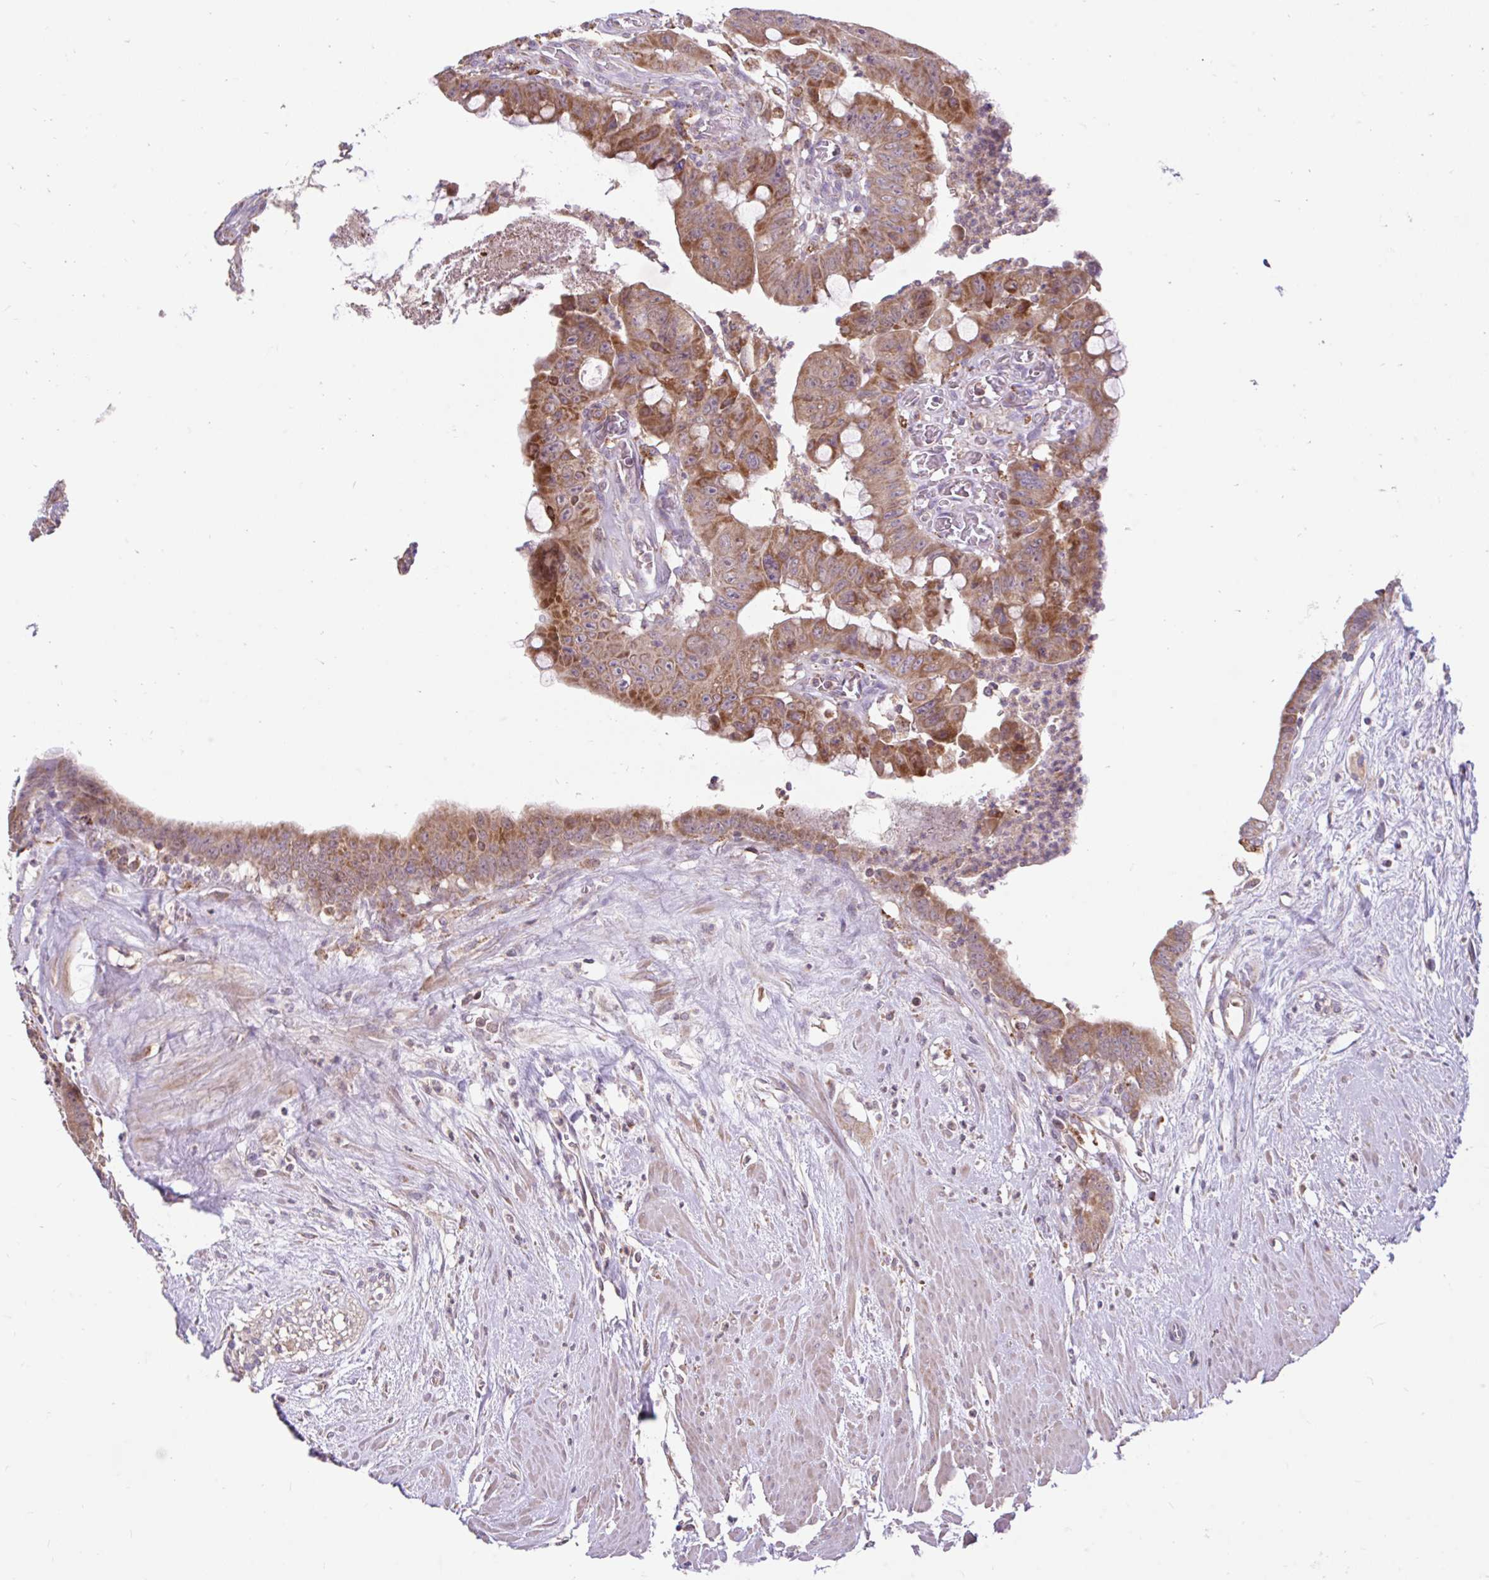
{"staining": {"intensity": "moderate", "quantity": ">75%", "location": "cytoplasmic/membranous"}, "tissue": "colorectal cancer", "cell_type": "Tumor cells", "image_type": "cancer", "snomed": [{"axis": "morphology", "description": "Adenocarcinoma, NOS"}, {"axis": "topography", "description": "Rectum"}], "caption": "Colorectal cancer was stained to show a protein in brown. There is medium levels of moderate cytoplasmic/membranous positivity in approximately >75% of tumor cells.", "gene": "RALBP1", "patient": {"sex": "male", "age": 78}}